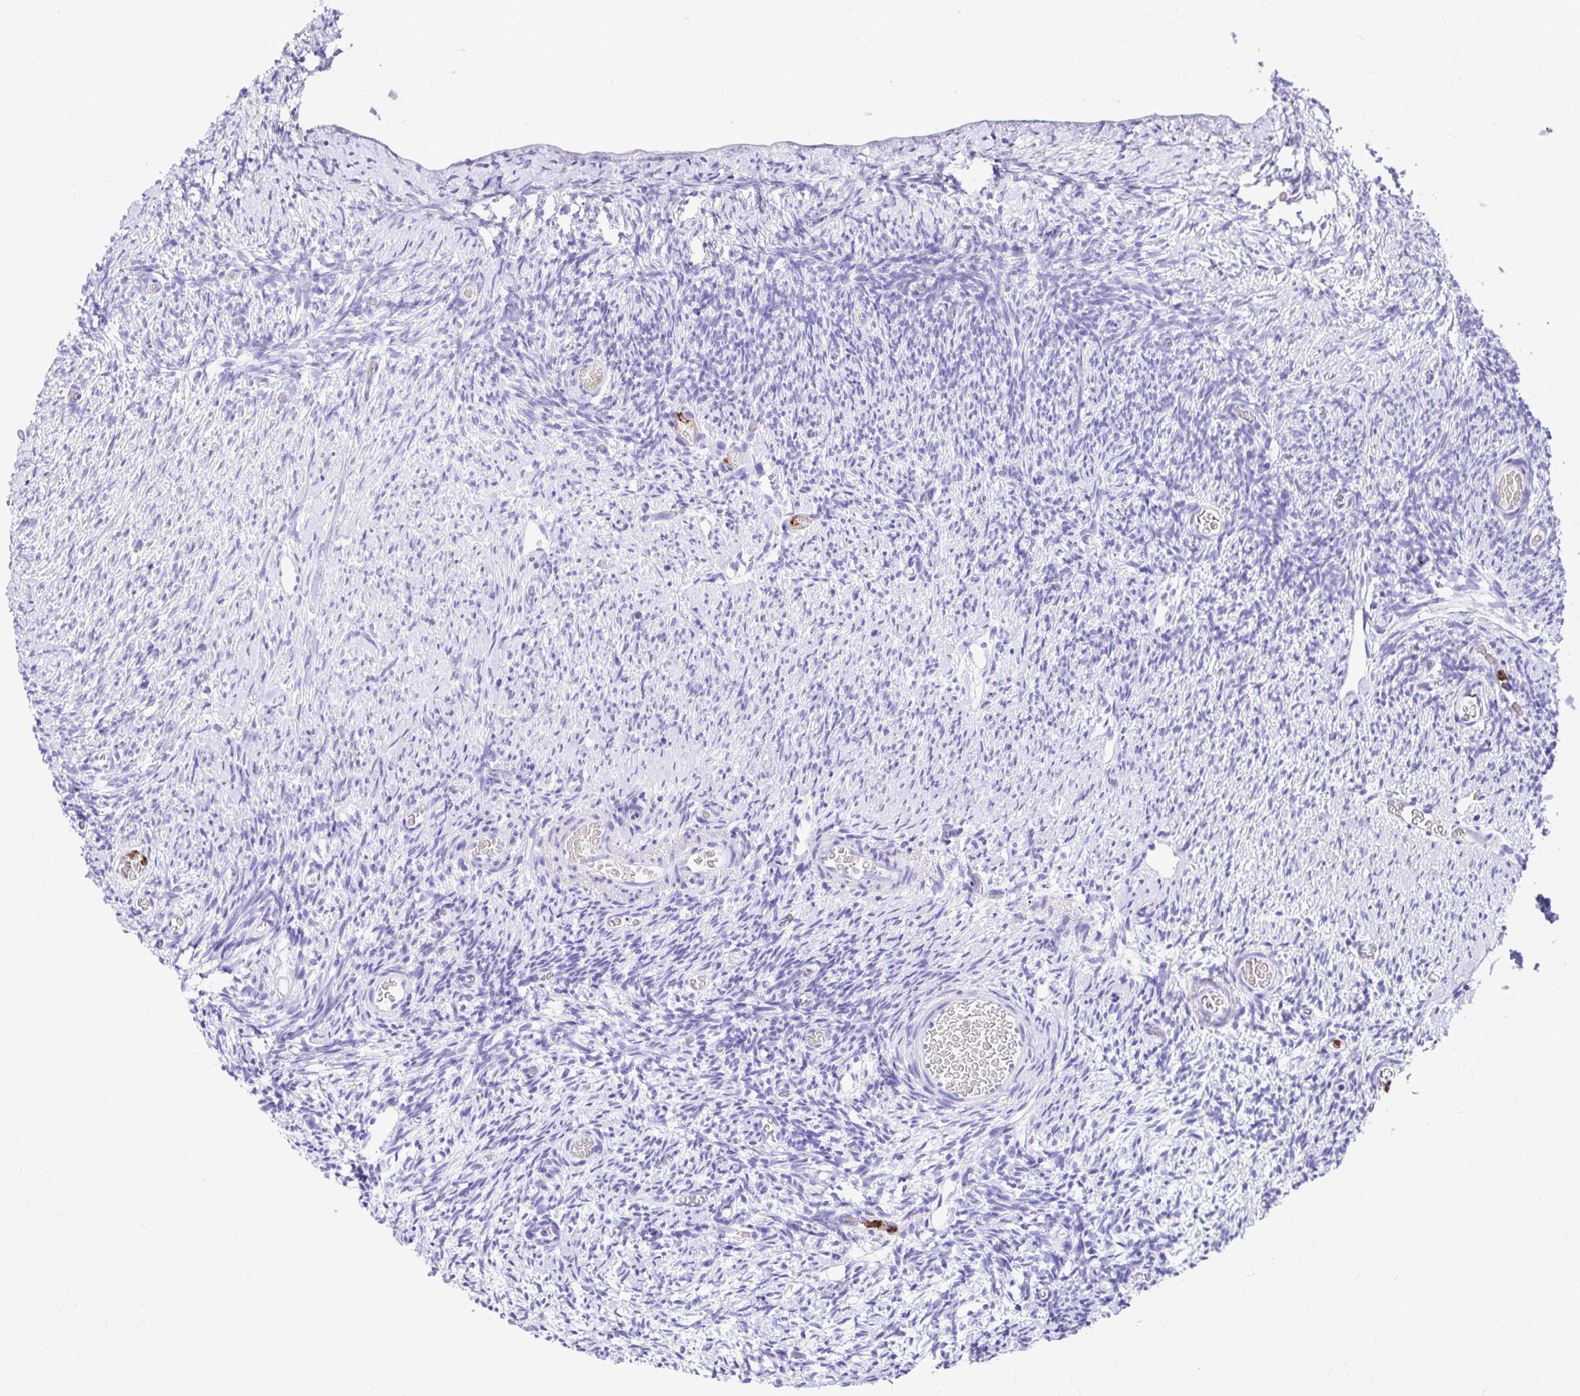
{"staining": {"intensity": "negative", "quantity": "none", "location": "none"}, "tissue": "ovary", "cell_type": "Follicle cells", "image_type": "normal", "snomed": [{"axis": "morphology", "description": "Normal tissue, NOS"}, {"axis": "topography", "description": "Ovary"}], "caption": "DAB (3,3'-diaminobenzidine) immunohistochemical staining of benign human ovary demonstrates no significant expression in follicle cells.", "gene": "CLEC1B", "patient": {"sex": "female", "age": 39}}